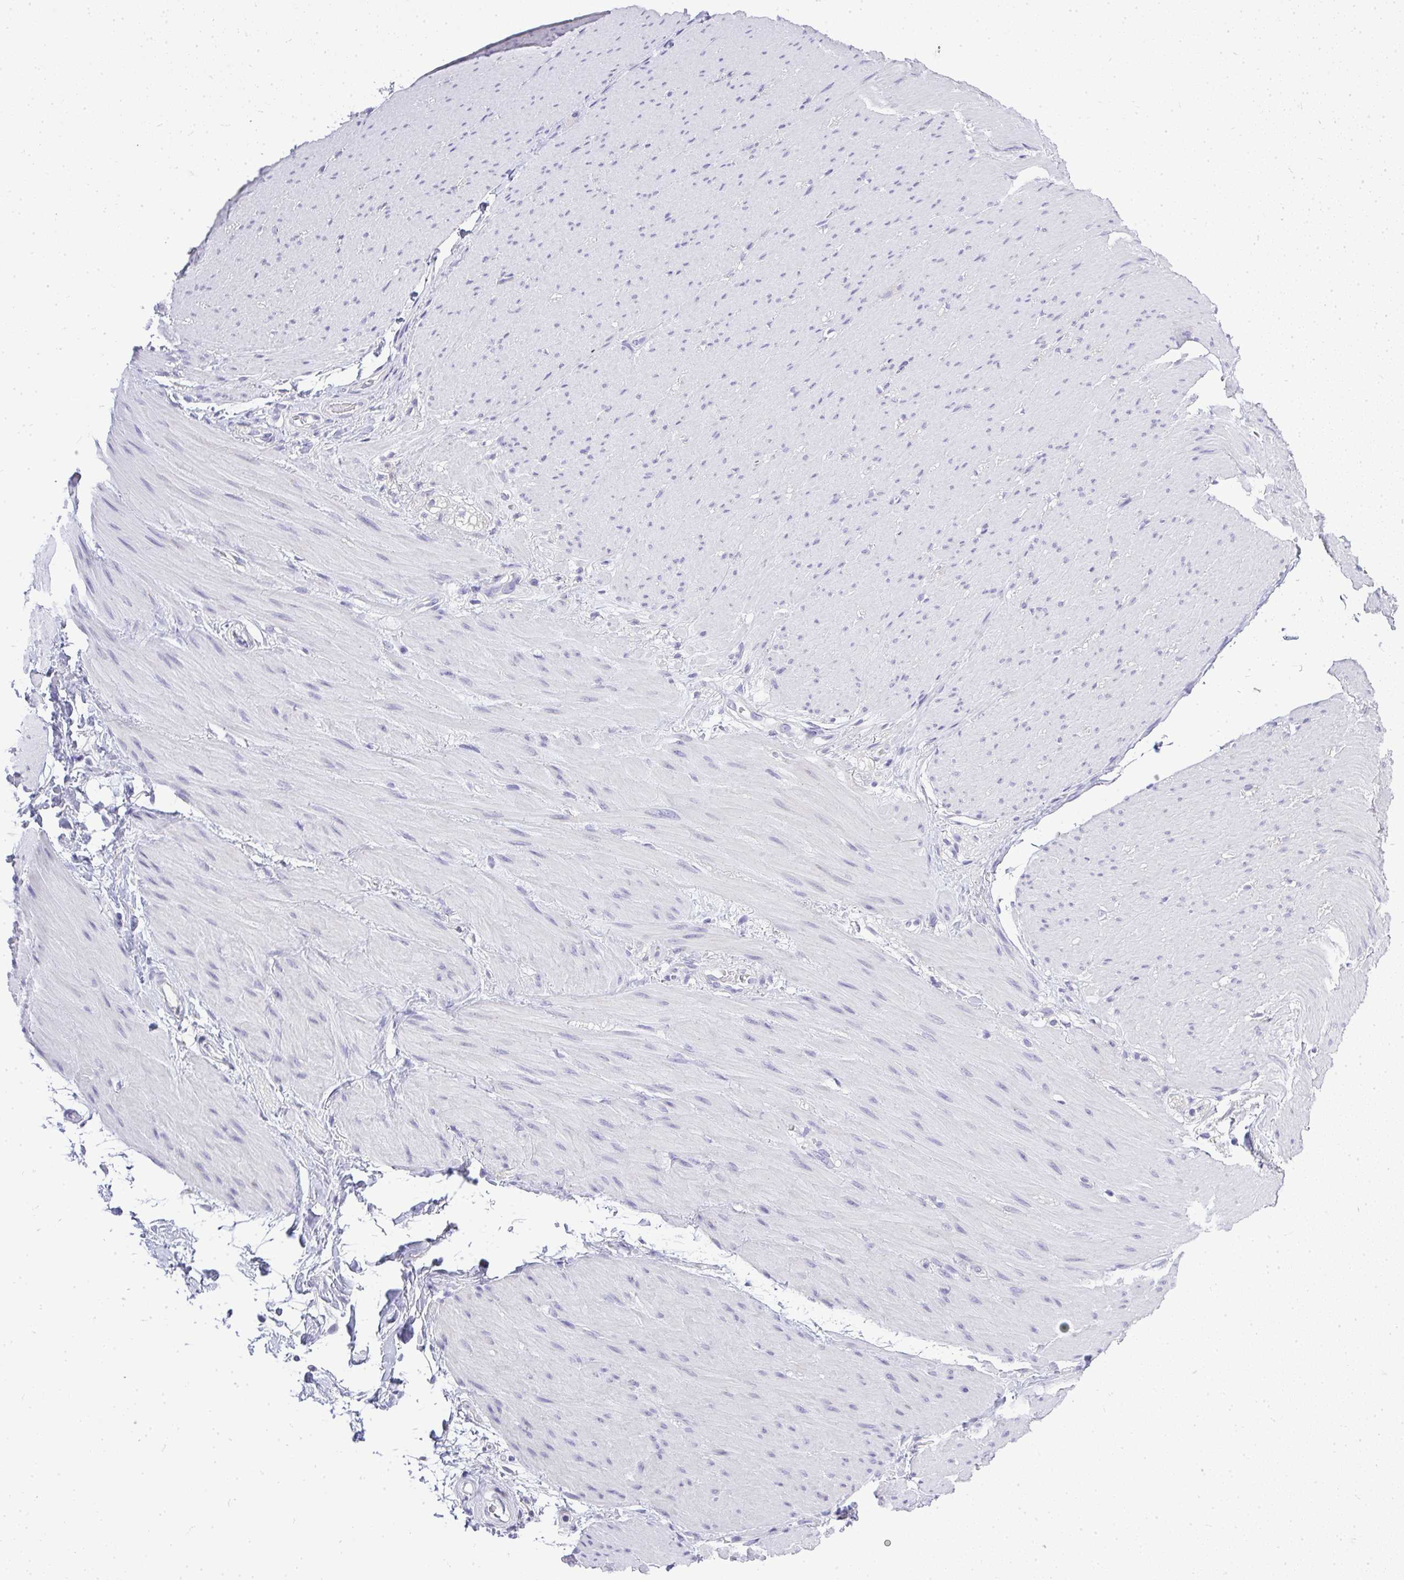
{"staining": {"intensity": "negative", "quantity": "none", "location": "none"}, "tissue": "smooth muscle", "cell_type": "Smooth muscle cells", "image_type": "normal", "snomed": [{"axis": "morphology", "description": "Normal tissue, NOS"}, {"axis": "topography", "description": "Smooth muscle"}, {"axis": "topography", "description": "Rectum"}], "caption": "Smooth muscle cells show no significant protein positivity in normal smooth muscle.", "gene": "PLPPR3", "patient": {"sex": "male", "age": 53}}